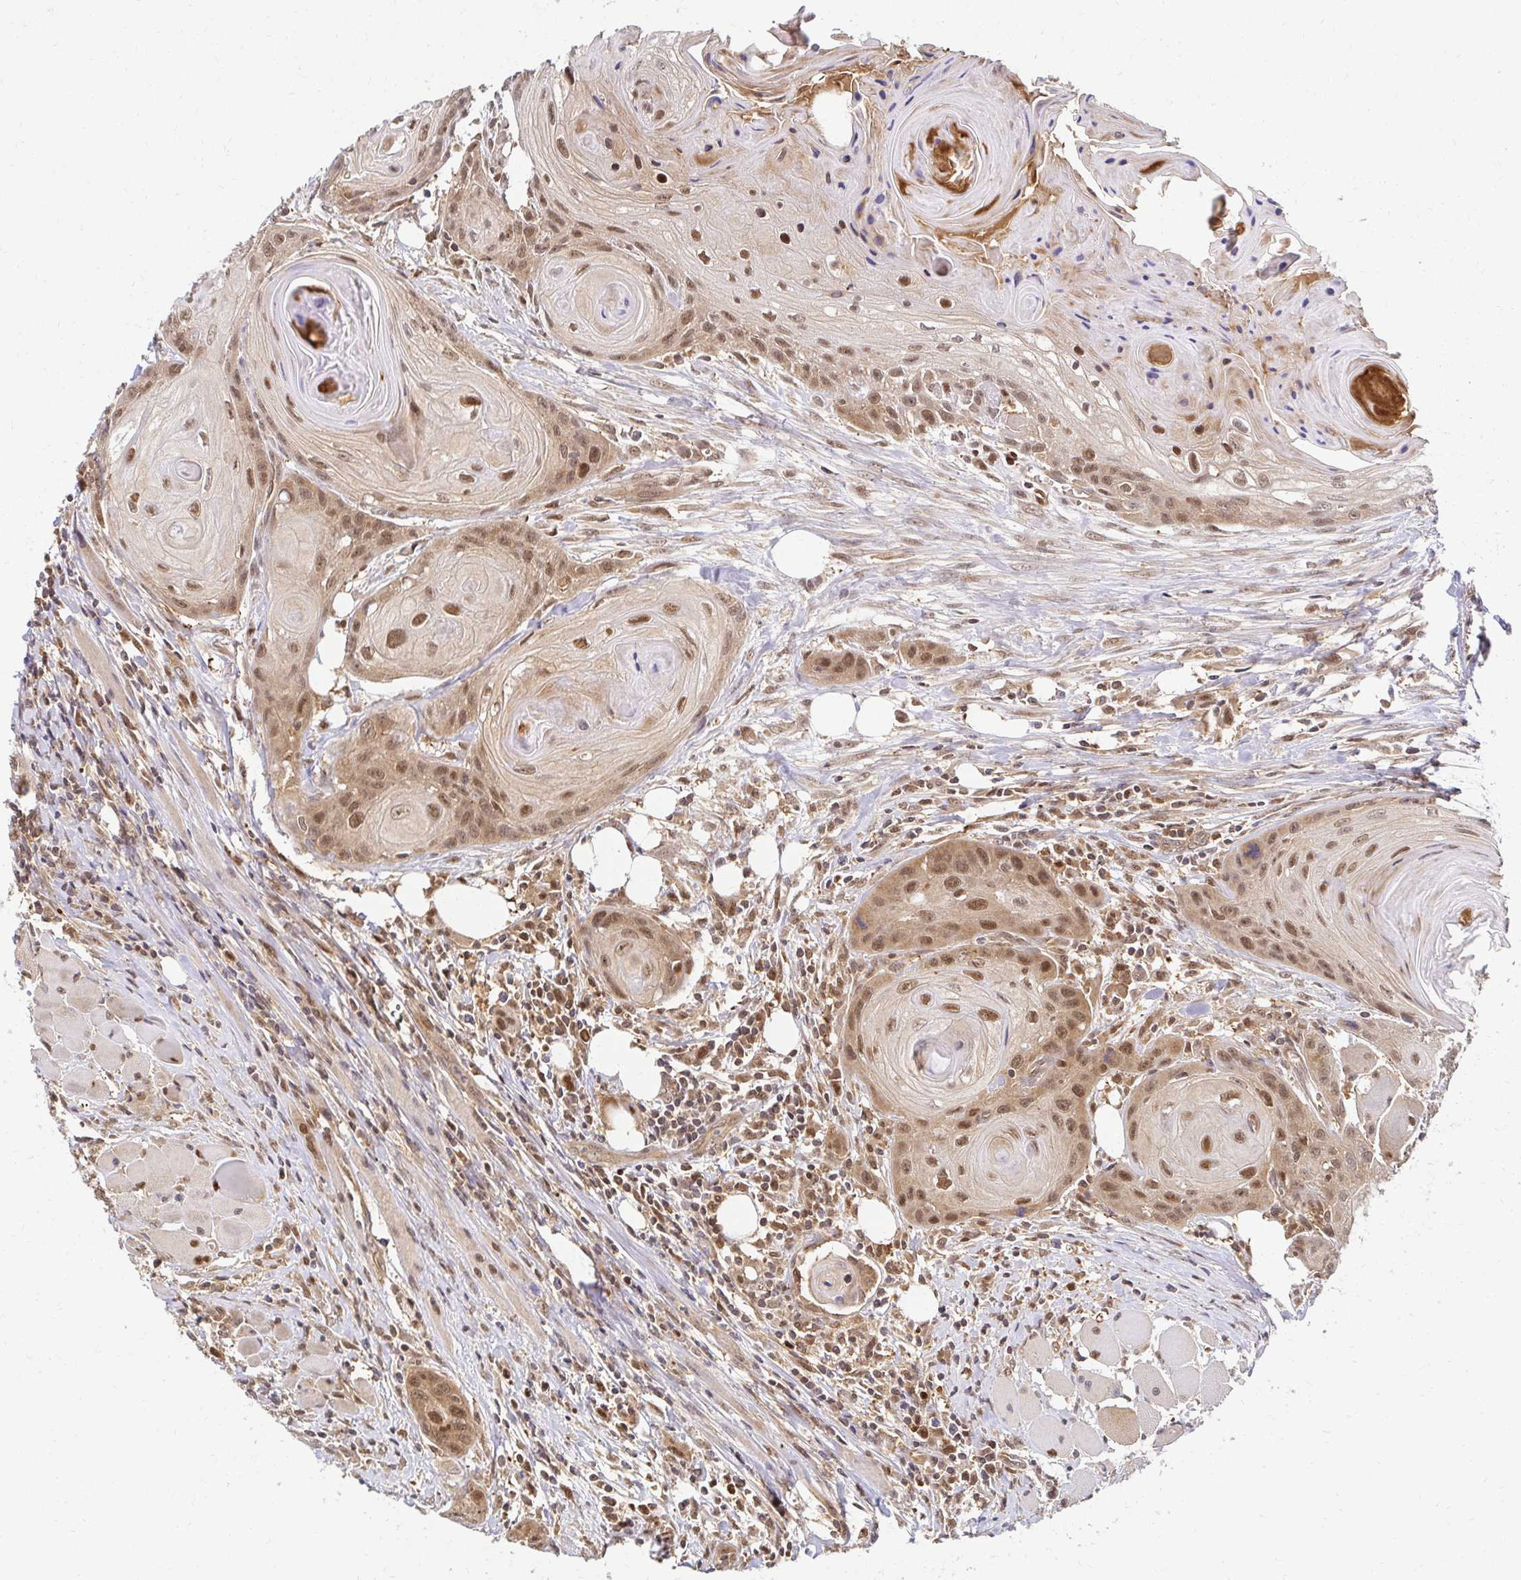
{"staining": {"intensity": "moderate", "quantity": ">75%", "location": "nuclear"}, "tissue": "head and neck cancer", "cell_type": "Tumor cells", "image_type": "cancer", "snomed": [{"axis": "morphology", "description": "Squamous cell carcinoma, NOS"}, {"axis": "topography", "description": "Oral tissue"}, {"axis": "topography", "description": "Head-Neck"}], "caption": "Protein staining of squamous cell carcinoma (head and neck) tissue shows moderate nuclear positivity in about >75% of tumor cells.", "gene": "PSMA4", "patient": {"sex": "male", "age": 58}}